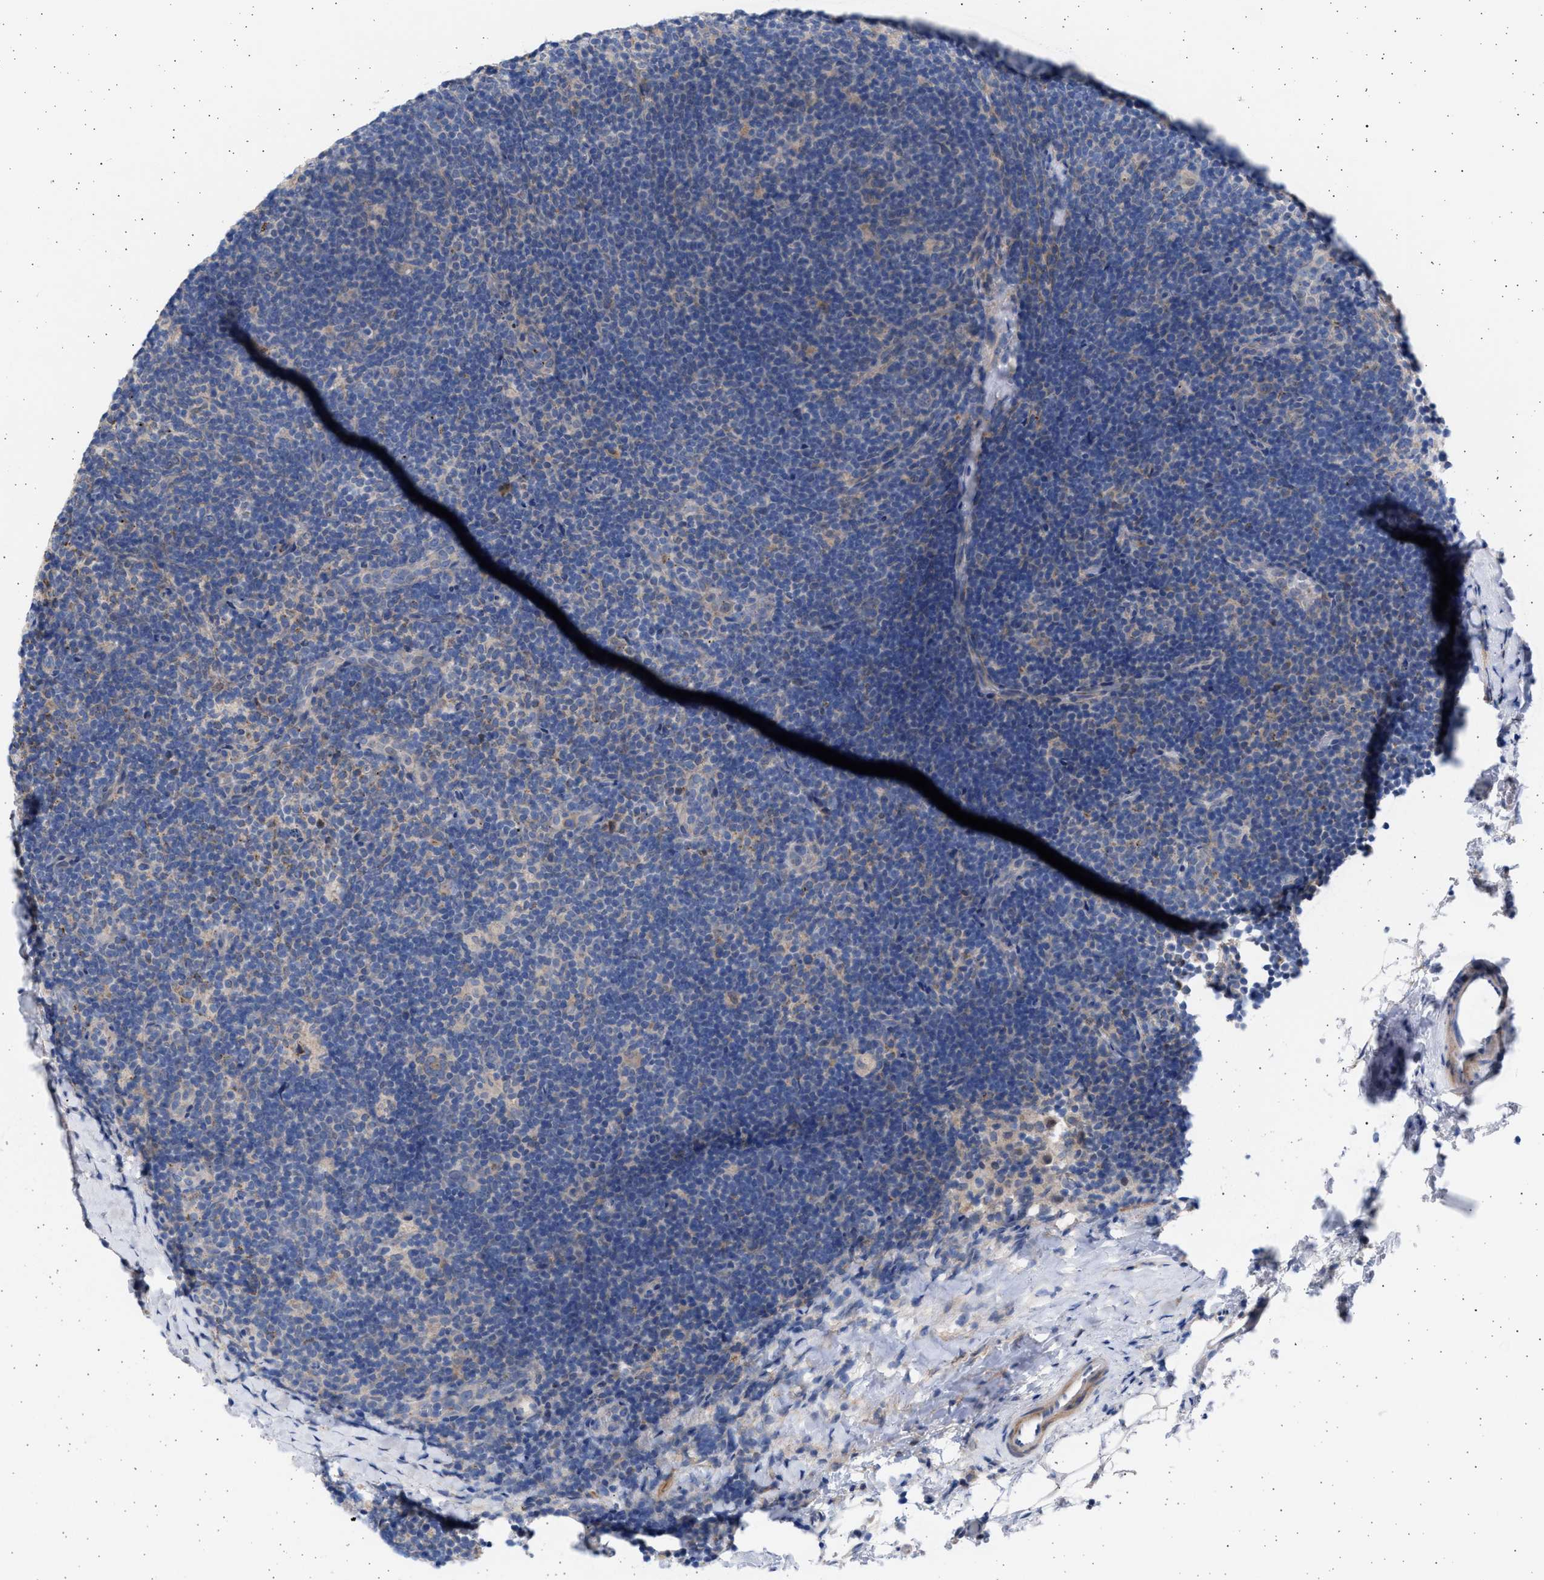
{"staining": {"intensity": "negative", "quantity": "none", "location": "none"}, "tissue": "lymphoma", "cell_type": "Tumor cells", "image_type": "cancer", "snomed": [{"axis": "morphology", "description": "Hodgkin's disease, NOS"}, {"axis": "topography", "description": "Lymph node"}], "caption": "DAB (3,3'-diaminobenzidine) immunohistochemical staining of Hodgkin's disease reveals no significant positivity in tumor cells. The staining was performed using DAB (3,3'-diaminobenzidine) to visualize the protein expression in brown, while the nuclei were stained in blue with hematoxylin (Magnification: 20x).", "gene": "NBR1", "patient": {"sex": "female", "age": 57}}